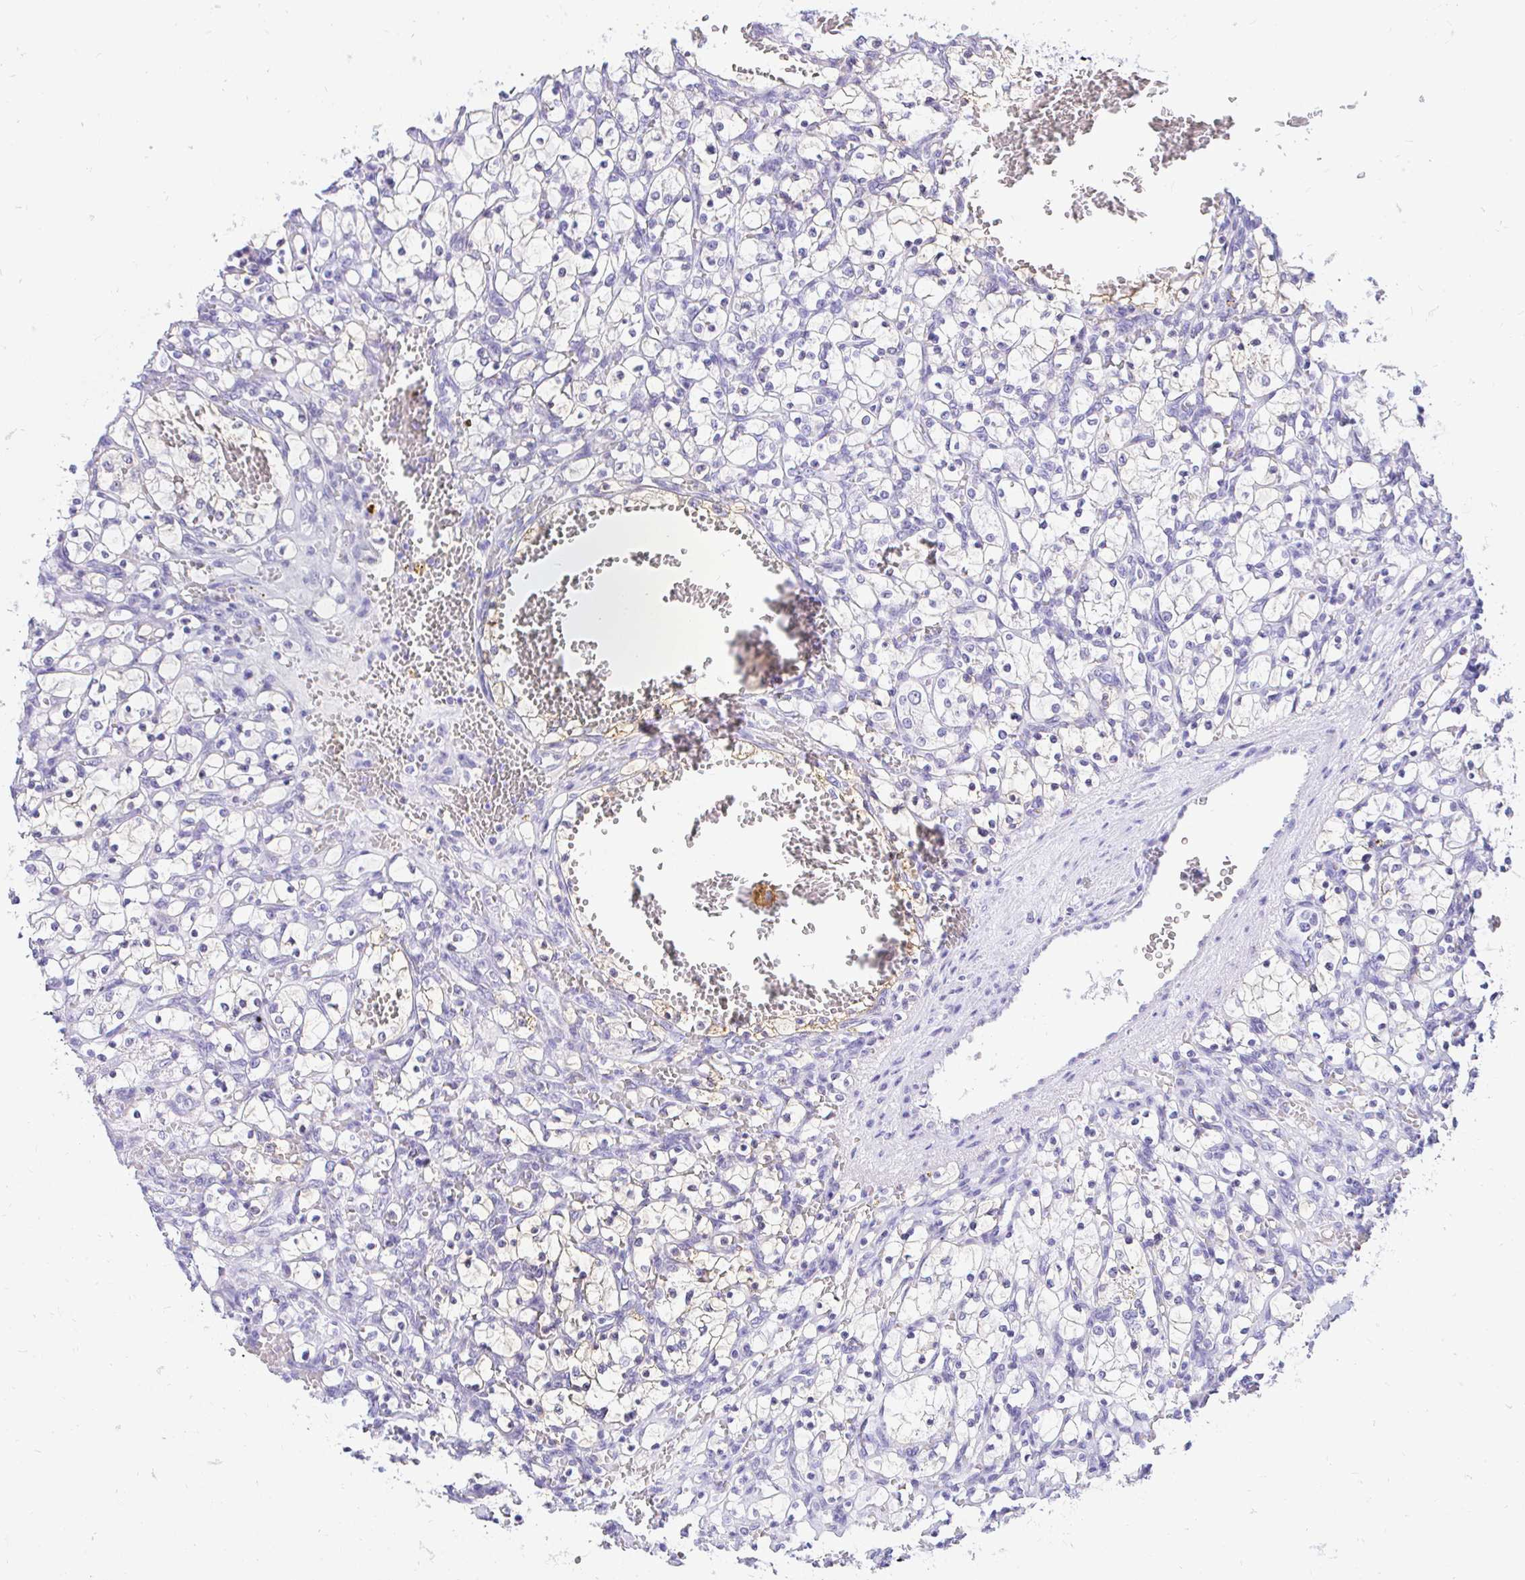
{"staining": {"intensity": "negative", "quantity": "none", "location": "none"}, "tissue": "renal cancer", "cell_type": "Tumor cells", "image_type": "cancer", "snomed": [{"axis": "morphology", "description": "Adenocarcinoma, NOS"}, {"axis": "topography", "description": "Kidney"}], "caption": "Tumor cells show no significant protein expression in adenocarcinoma (renal). (Stains: DAB (3,3'-diaminobenzidine) IHC with hematoxylin counter stain, Microscopy: brightfield microscopy at high magnification).", "gene": "FATE1", "patient": {"sex": "female", "age": 69}}